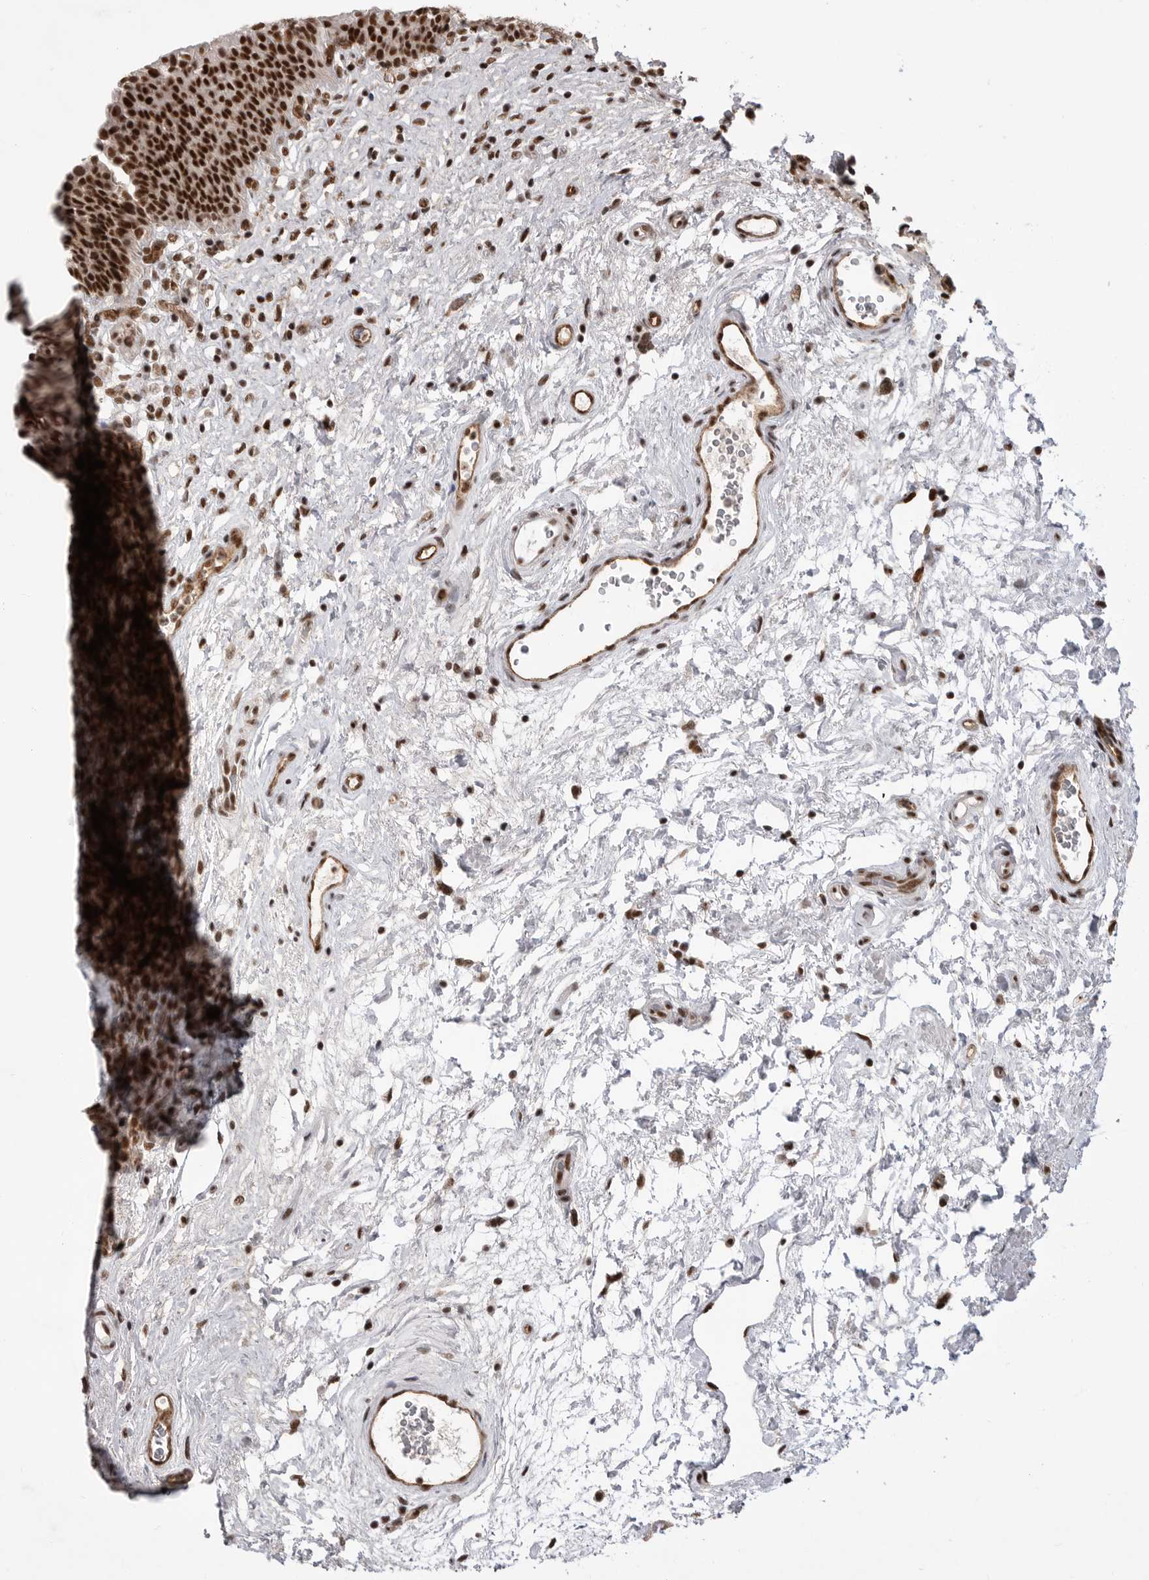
{"staining": {"intensity": "strong", "quantity": ">75%", "location": "nuclear"}, "tissue": "urinary bladder", "cell_type": "Urothelial cells", "image_type": "normal", "snomed": [{"axis": "morphology", "description": "Normal tissue, NOS"}, {"axis": "topography", "description": "Urinary bladder"}], "caption": "The micrograph shows staining of benign urinary bladder, revealing strong nuclear protein staining (brown color) within urothelial cells.", "gene": "PPP1R8", "patient": {"sex": "male", "age": 83}}